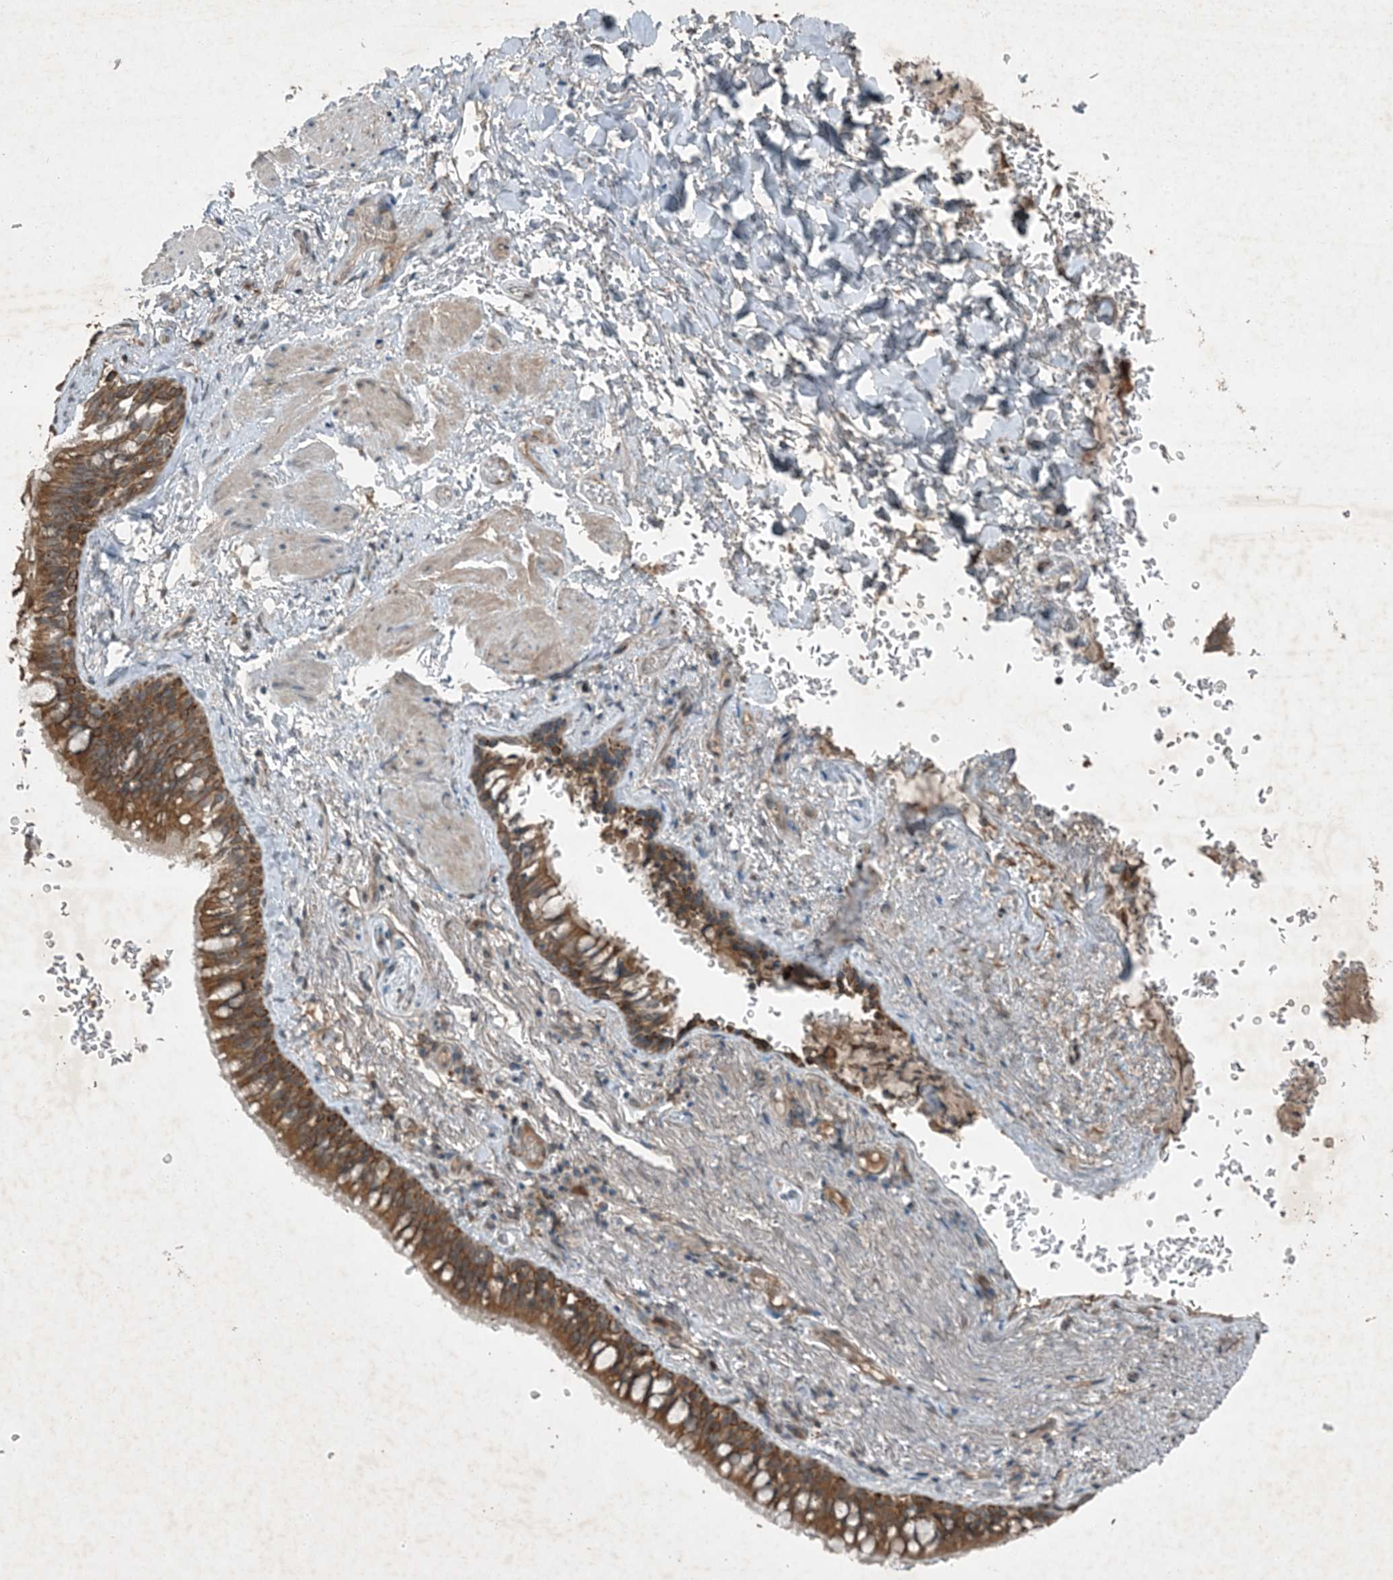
{"staining": {"intensity": "moderate", "quantity": ">75%", "location": "cytoplasmic/membranous"}, "tissue": "bronchus", "cell_type": "Respiratory epithelial cells", "image_type": "normal", "snomed": [{"axis": "morphology", "description": "Normal tissue, NOS"}, {"axis": "topography", "description": "Cartilage tissue"}, {"axis": "topography", "description": "Bronchus"}], "caption": "High-power microscopy captured an immunohistochemistry image of unremarkable bronchus, revealing moderate cytoplasmic/membranous expression in approximately >75% of respiratory epithelial cells. Nuclei are stained in blue.", "gene": "MDN1", "patient": {"sex": "female", "age": 36}}